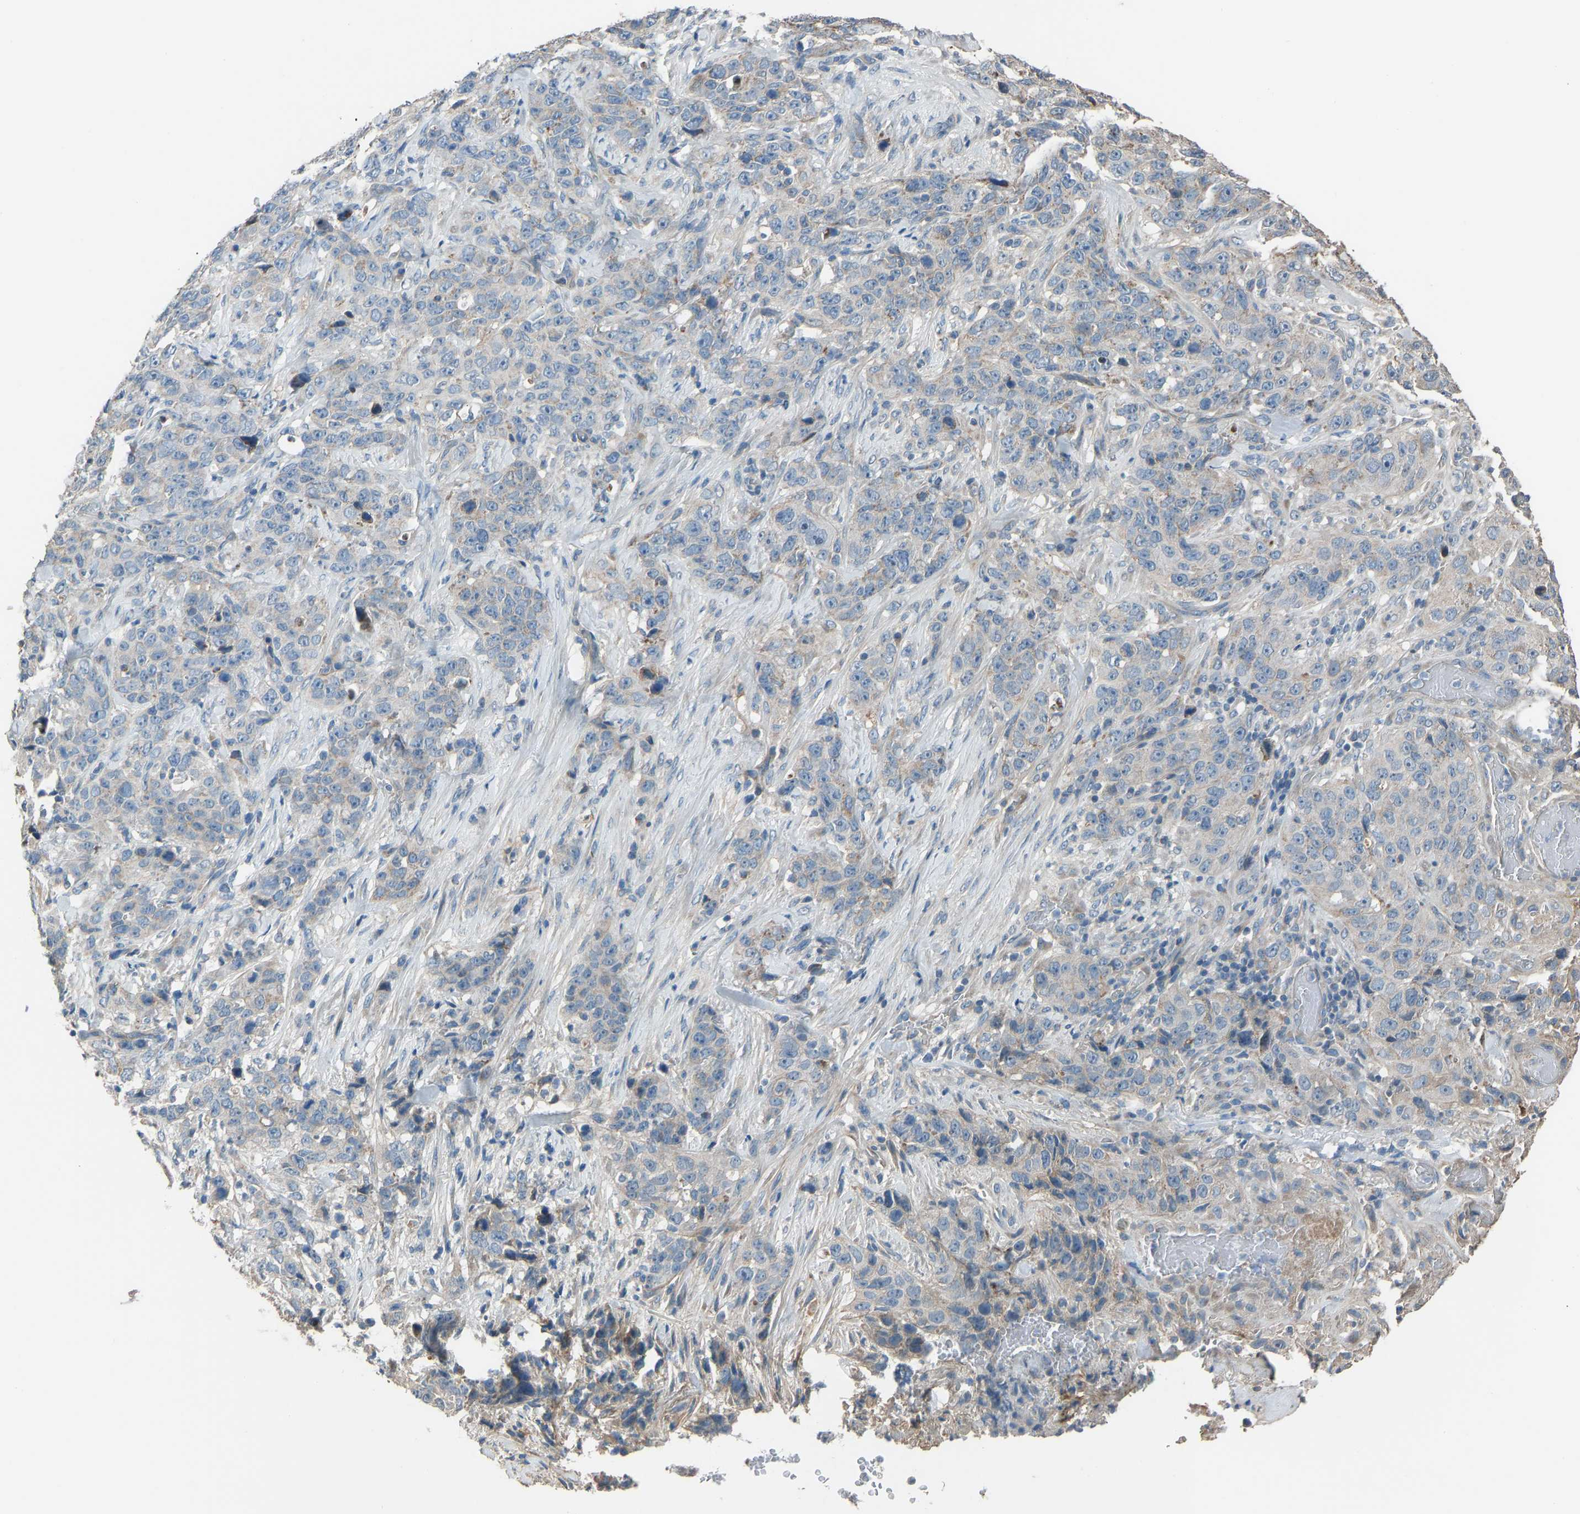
{"staining": {"intensity": "negative", "quantity": "none", "location": "none"}, "tissue": "stomach cancer", "cell_type": "Tumor cells", "image_type": "cancer", "snomed": [{"axis": "morphology", "description": "Adenocarcinoma, NOS"}, {"axis": "topography", "description": "Stomach"}], "caption": "Tumor cells show no significant staining in stomach cancer.", "gene": "TGFBR3", "patient": {"sex": "male", "age": 48}}